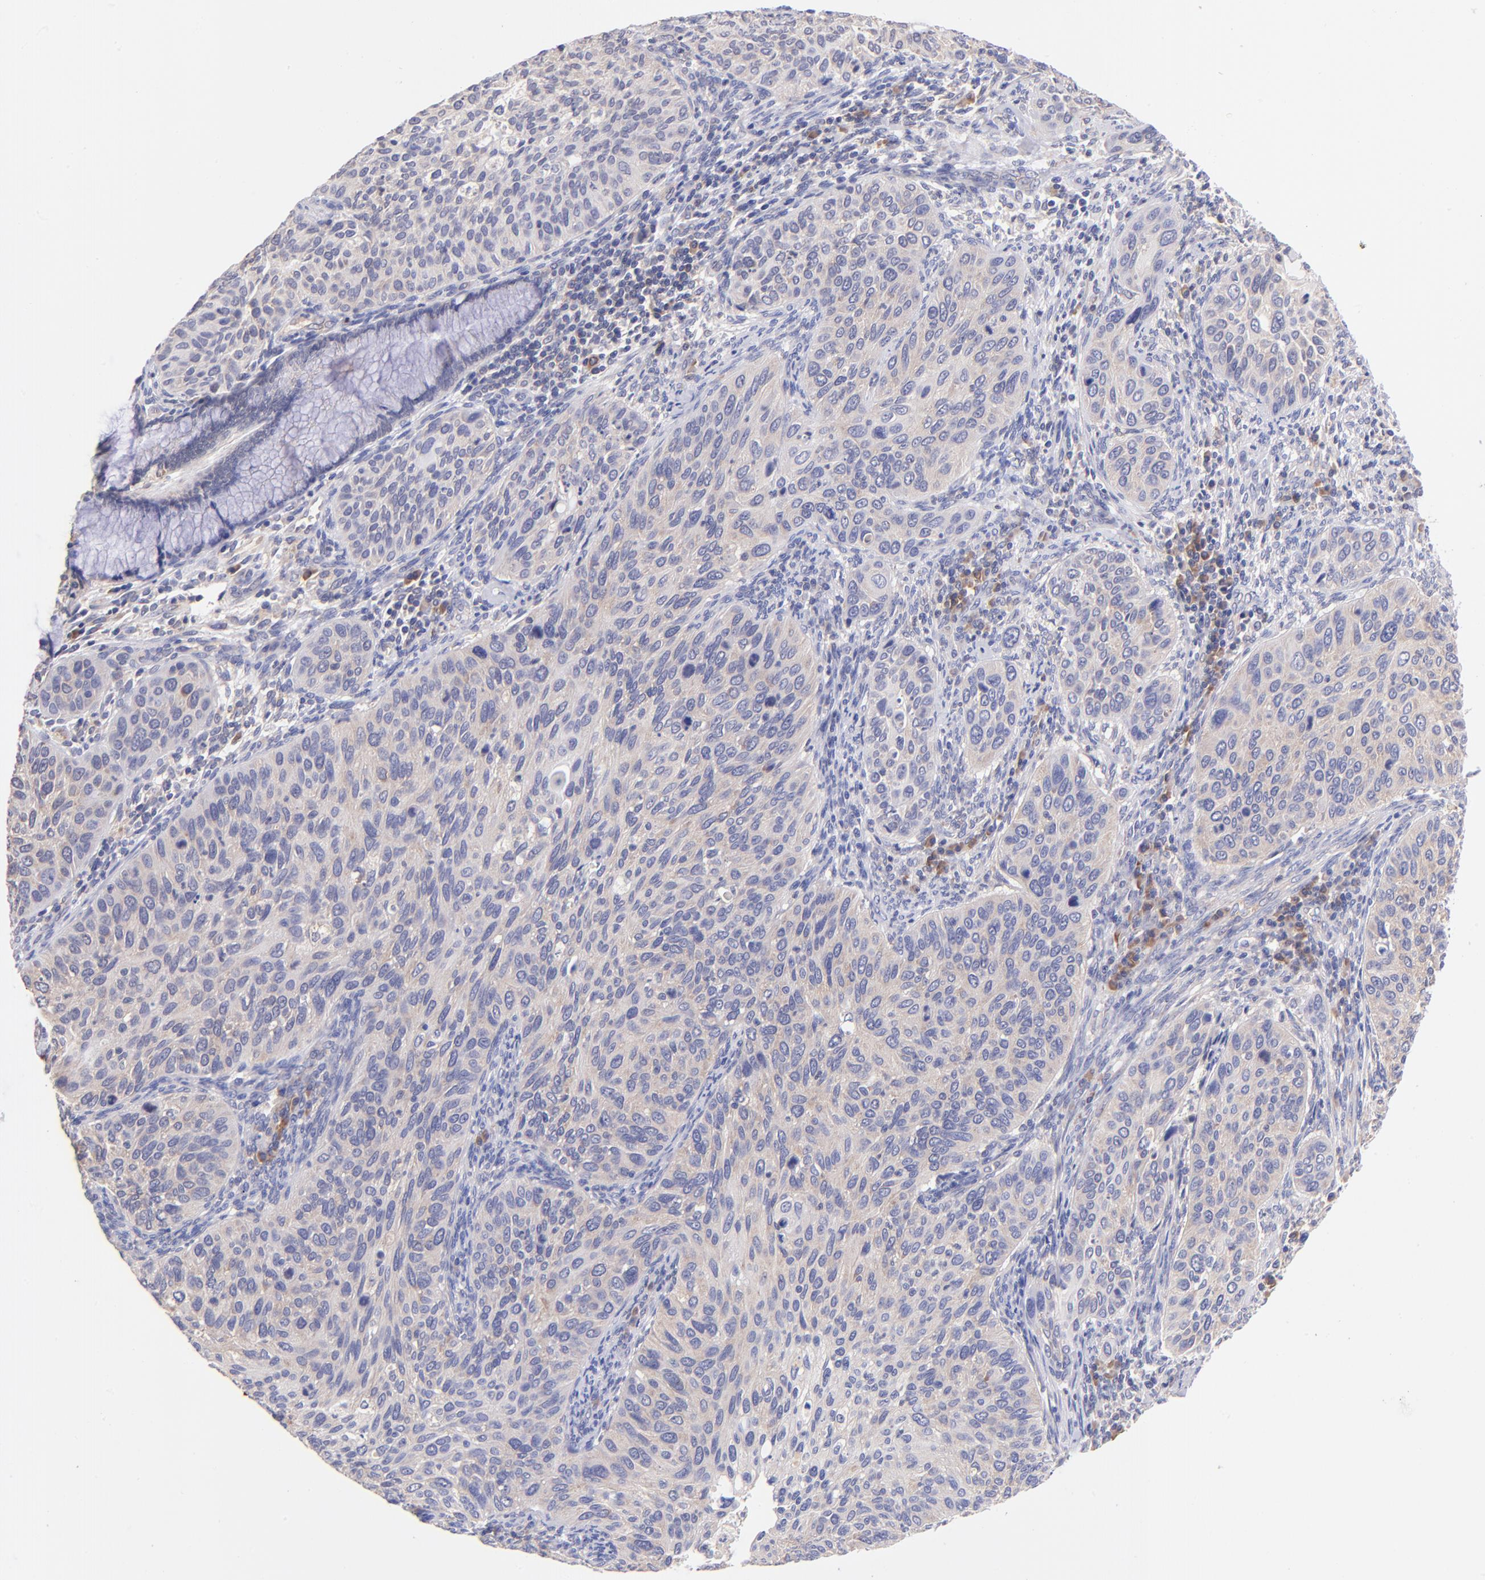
{"staining": {"intensity": "weak", "quantity": ">75%", "location": "cytoplasmic/membranous"}, "tissue": "cervical cancer", "cell_type": "Tumor cells", "image_type": "cancer", "snomed": [{"axis": "morphology", "description": "Squamous cell carcinoma, NOS"}, {"axis": "topography", "description": "Cervix"}], "caption": "Cervical cancer stained for a protein (brown) displays weak cytoplasmic/membranous positive expression in about >75% of tumor cells.", "gene": "RPL11", "patient": {"sex": "female", "age": 57}}